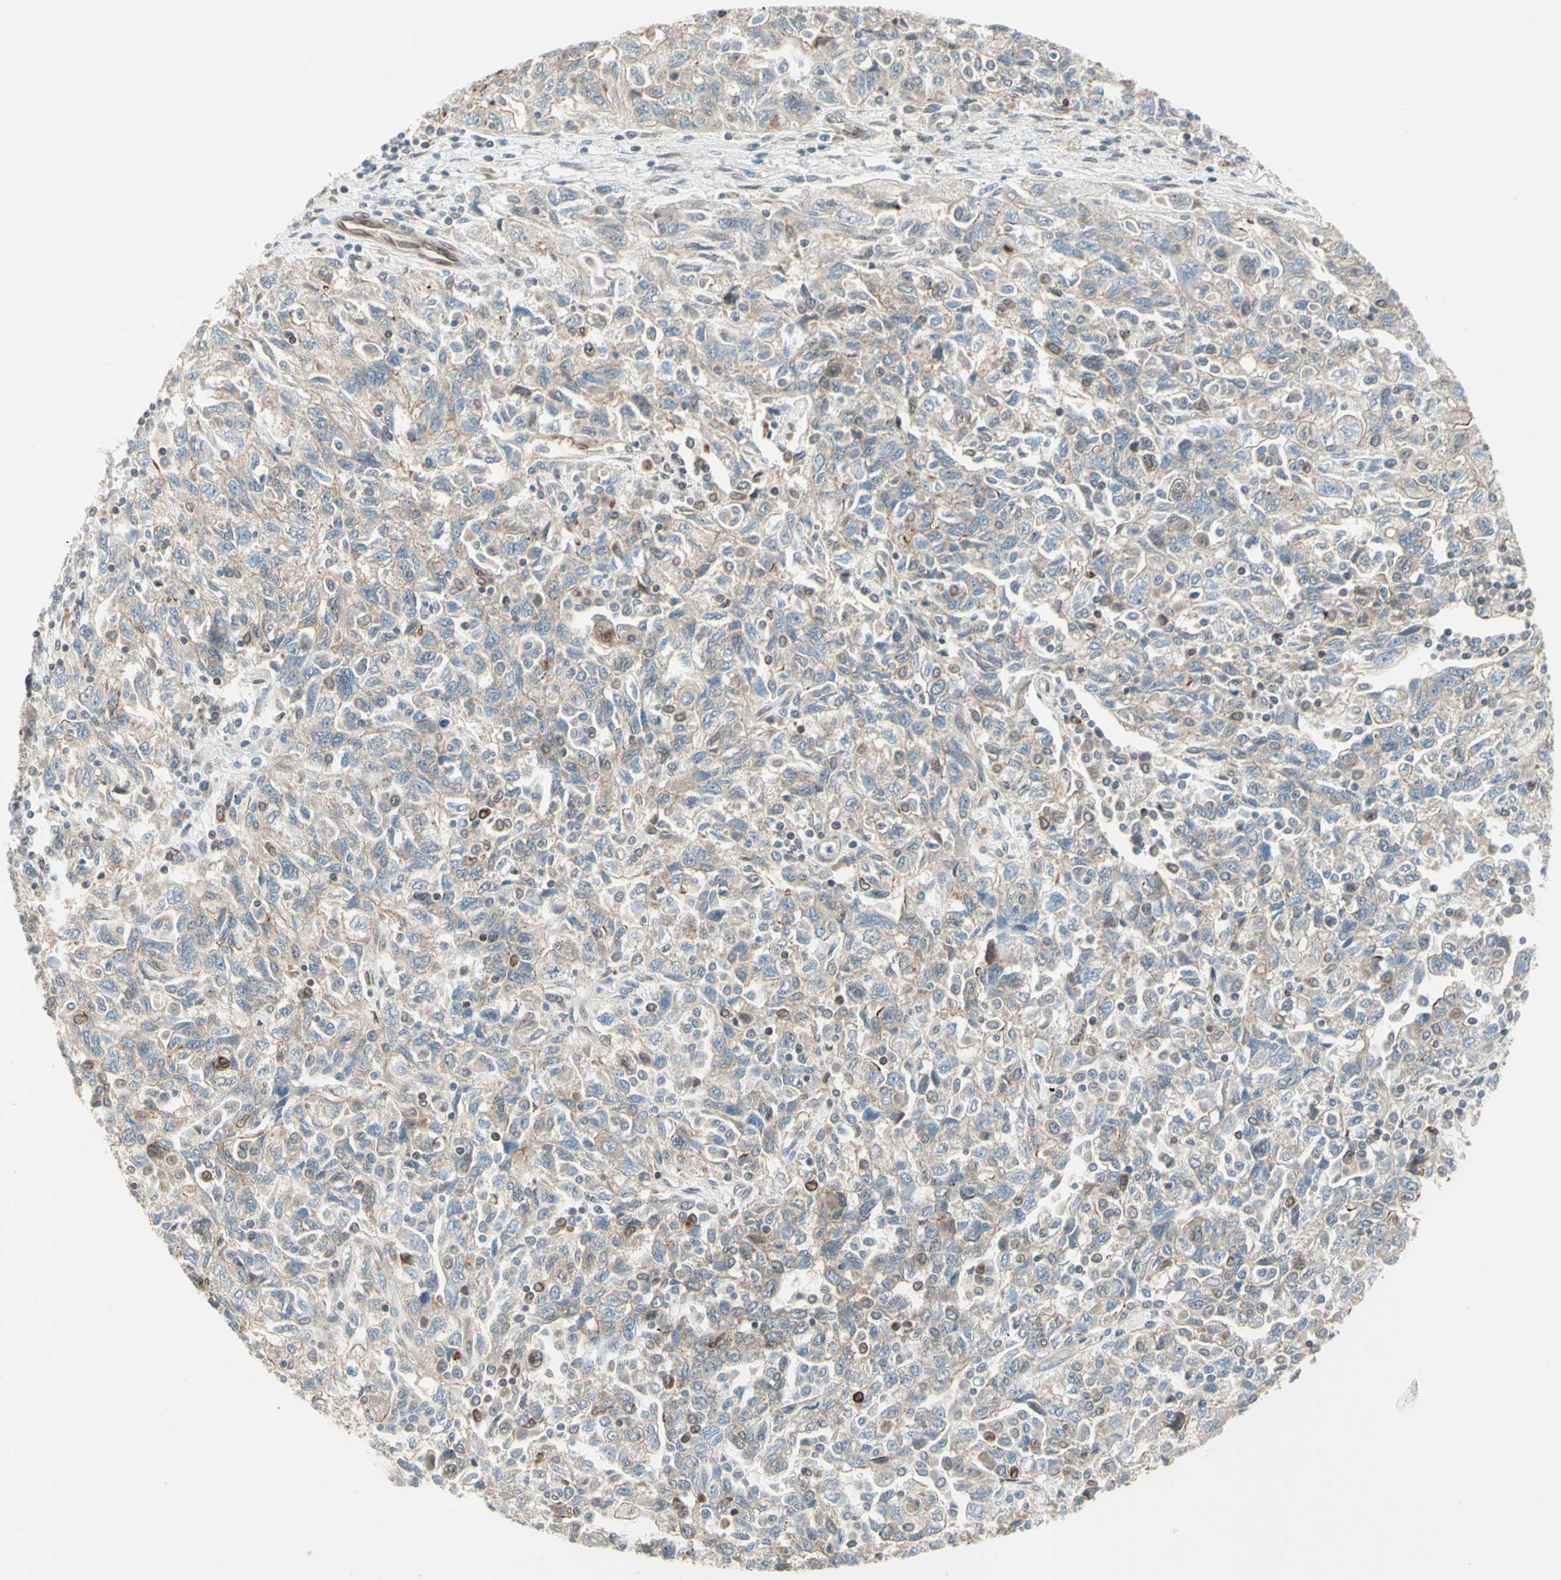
{"staining": {"intensity": "weak", "quantity": ">75%", "location": "cytoplasmic/membranous"}, "tissue": "ovarian cancer", "cell_type": "Tumor cells", "image_type": "cancer", "snomed": [{"axis": "morphology", "description": "Carcinoma, NOS"}, {"axis": "morphology", "description": "Cystadenocarcinoma, serous, NOS"}, {"axis": "topography", "description": "Ovary"}], "caption": "A photomicrograph of human ovarian cancer stained for a protein shows weak cytoplasmic/membranous brown staining in tumor cells.", "gene": "TRAF2", "patient": {"sex": "female", "age": 69}}